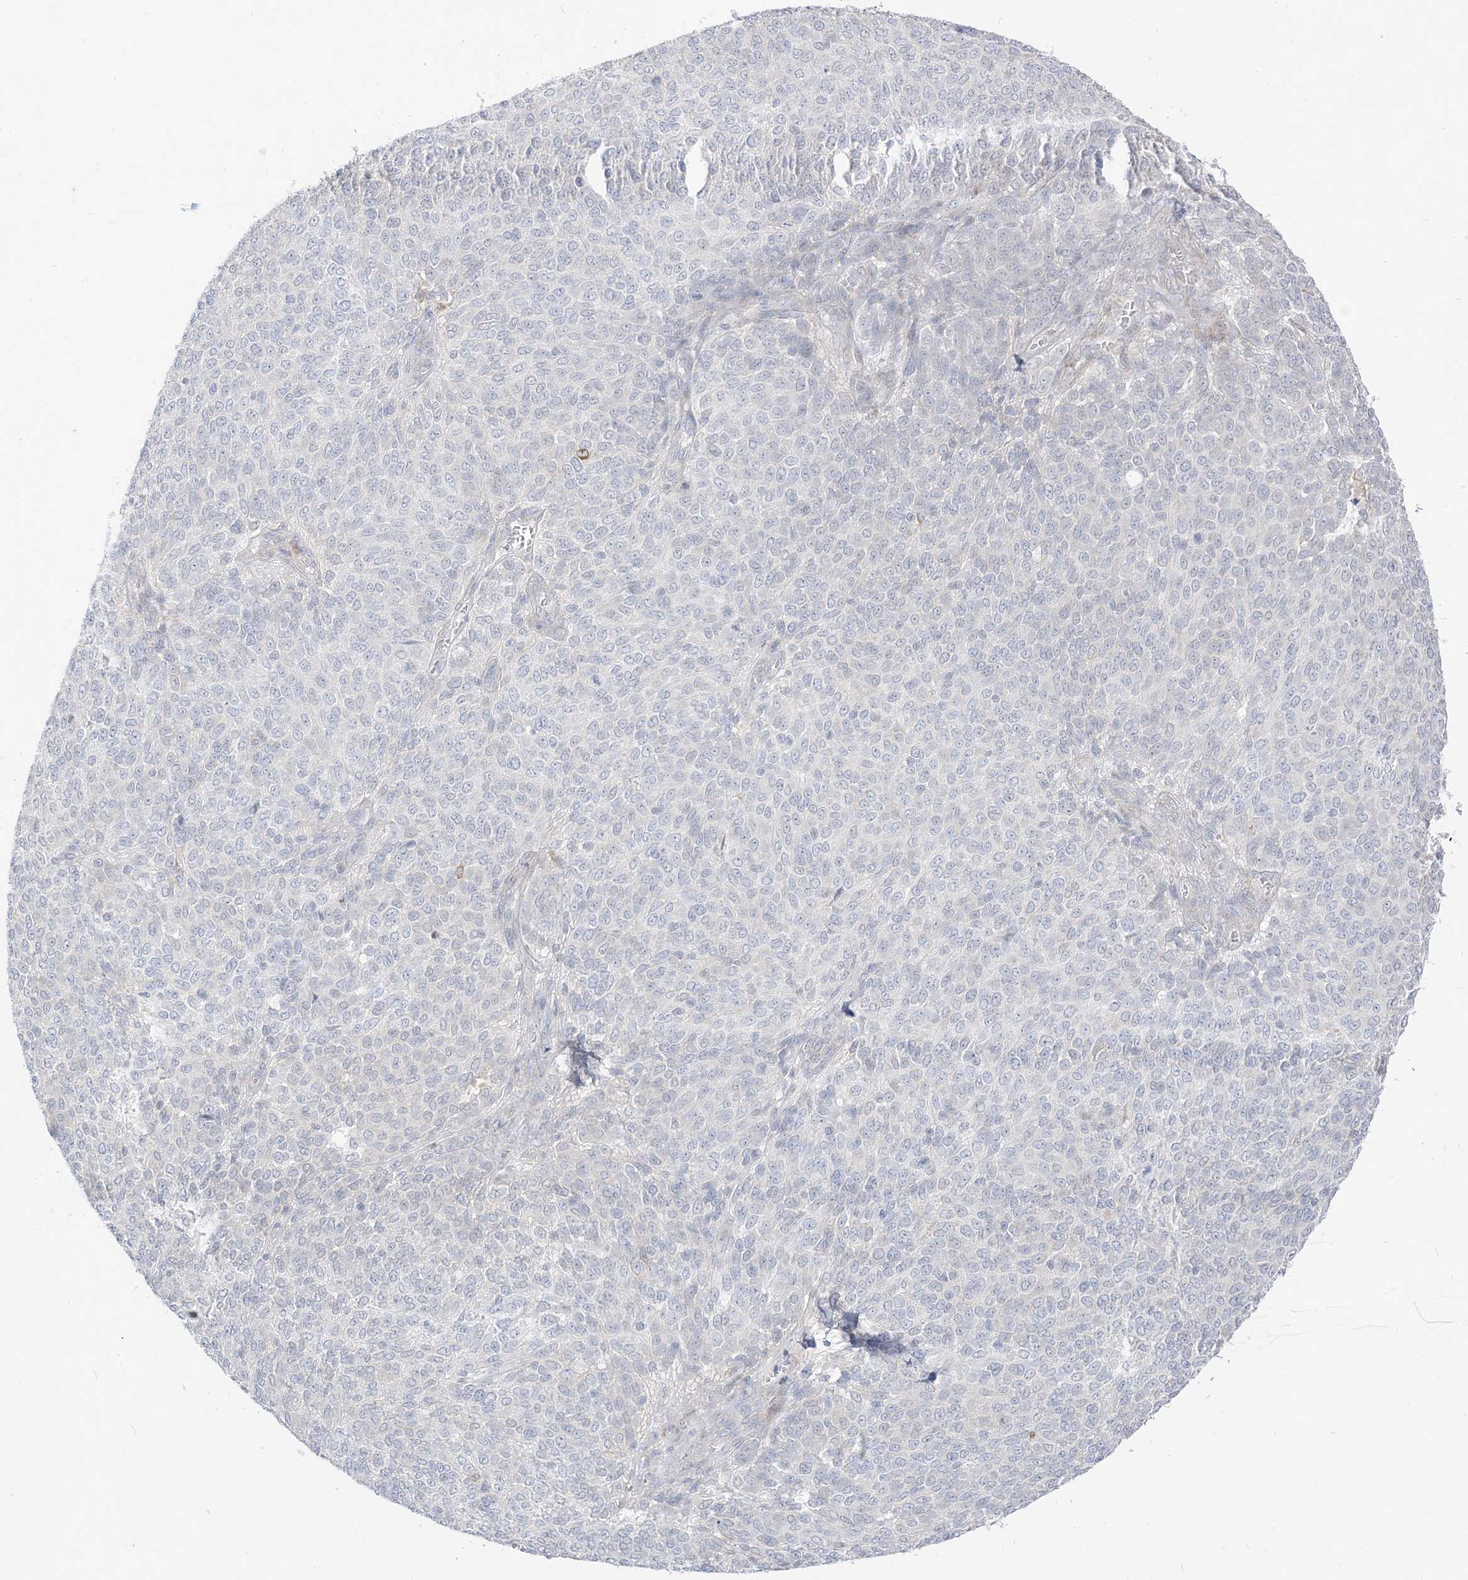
{"staining": {"intensity": "negative", "quantity": "none", "location": "none"}, "tissue": "melanoma", "cell_type": "Tumor cells", "image_type": "cancer", "snomed": [{"axis": "morphology", "description": "Malignant melanoma, NOS"}, {"axis": "topography", "description": "Skin"}], "caption": "An IHC photomicrograph of melanoma is shown. There is no staining in tumor cells of melanoma. (Immunohistochemistry (ihc), brightfield microscopy, high magnification).", "gene": "LOXL3", "patient": {"sex": "male", "age": 73}}